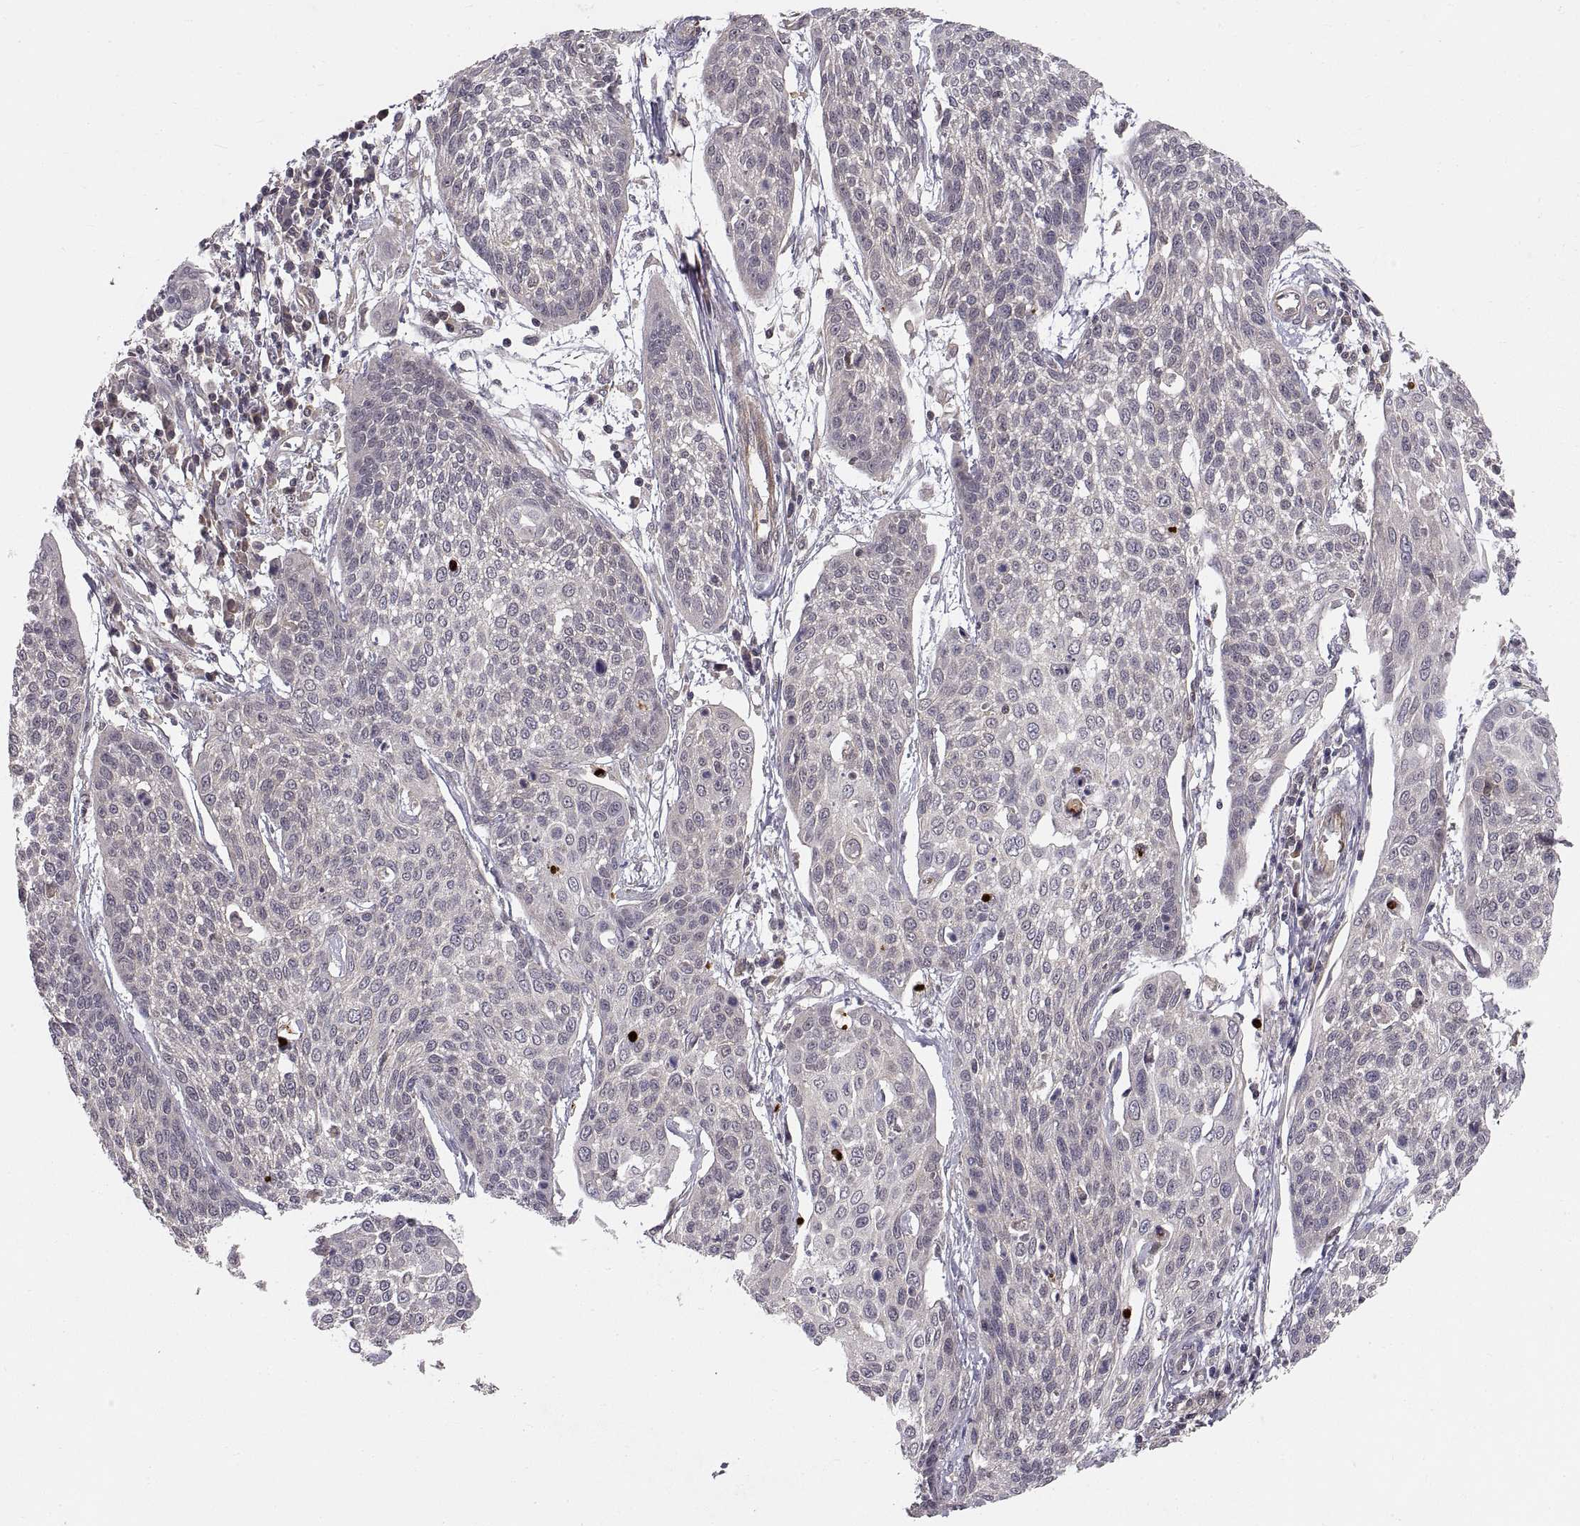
{"staining": {"intensity": "negative", "quantity": "none", "location": "none"}, "tissue": "cervical cancer", "cell_type": "Tumor cells", "image_type": "cancer", "snomed": [{"axis": "morphology", "description": "Squamous cell carcinoma, NOS"}, {"axis": "topography", "description": "Cervix"}], "caption": "Cervical cancer was stained to show a protein in brown. There is no significant staining in tumor cells.", "gene": "ABL2", "patient": {"sex": "female", "age": 34}}